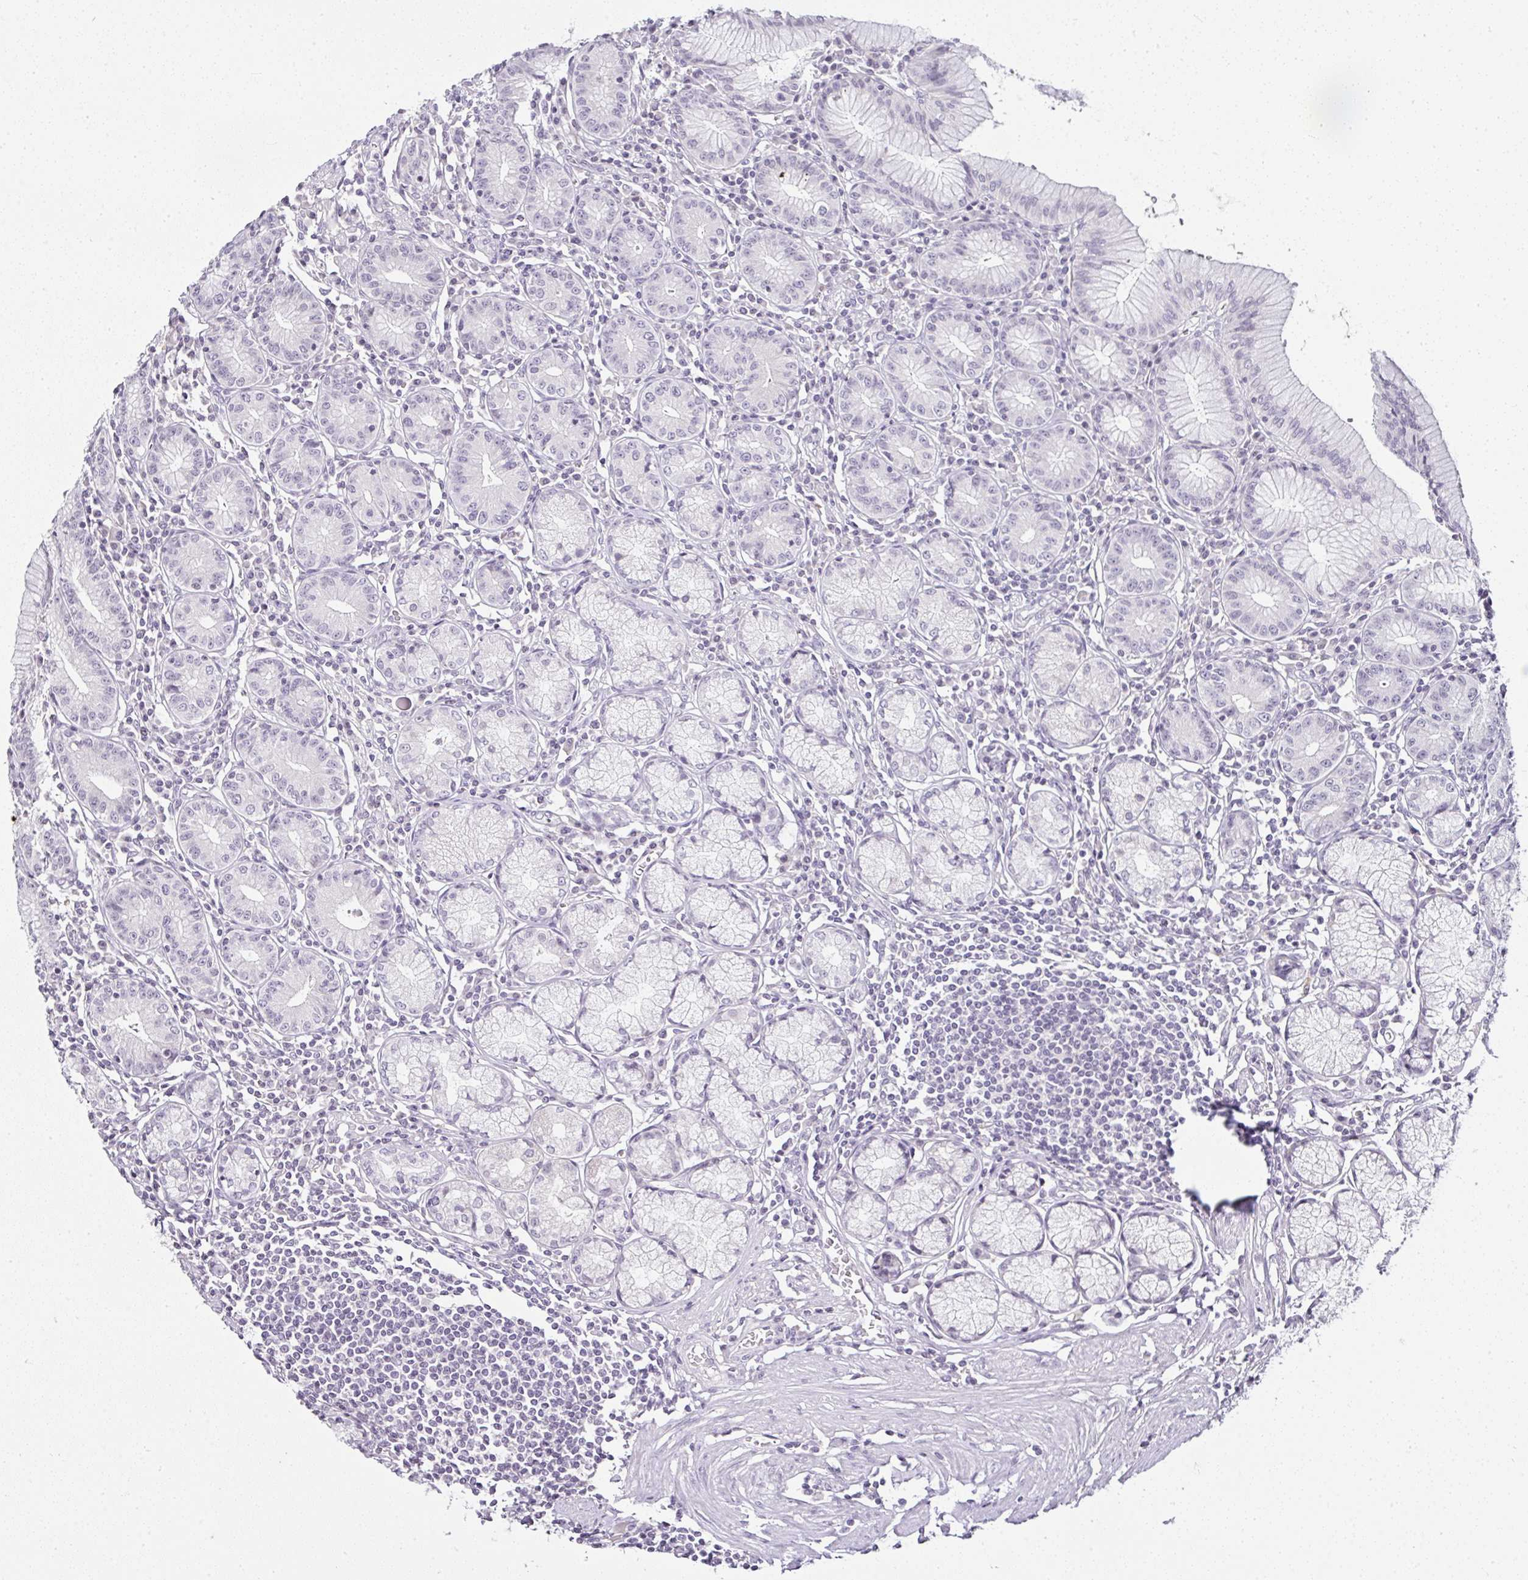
{"staining": {"intensity": "negative", "quantity": "none", "location": "none"}, "tissue": "stomach", "cell_type": "Glandular cells", "image_type": "normal", "snomed": [{"axis": "morphology", "description": "Normal tissue, NOS"}, {"axis": "topography", "description": "Stomach"}], "caption": "IHC image of normal stomach stained for a protein (brown), which demonstrates no staining in glandular cells.", "gene": "SERPINB3", "patient": {"sex": "male", "age": 55}}